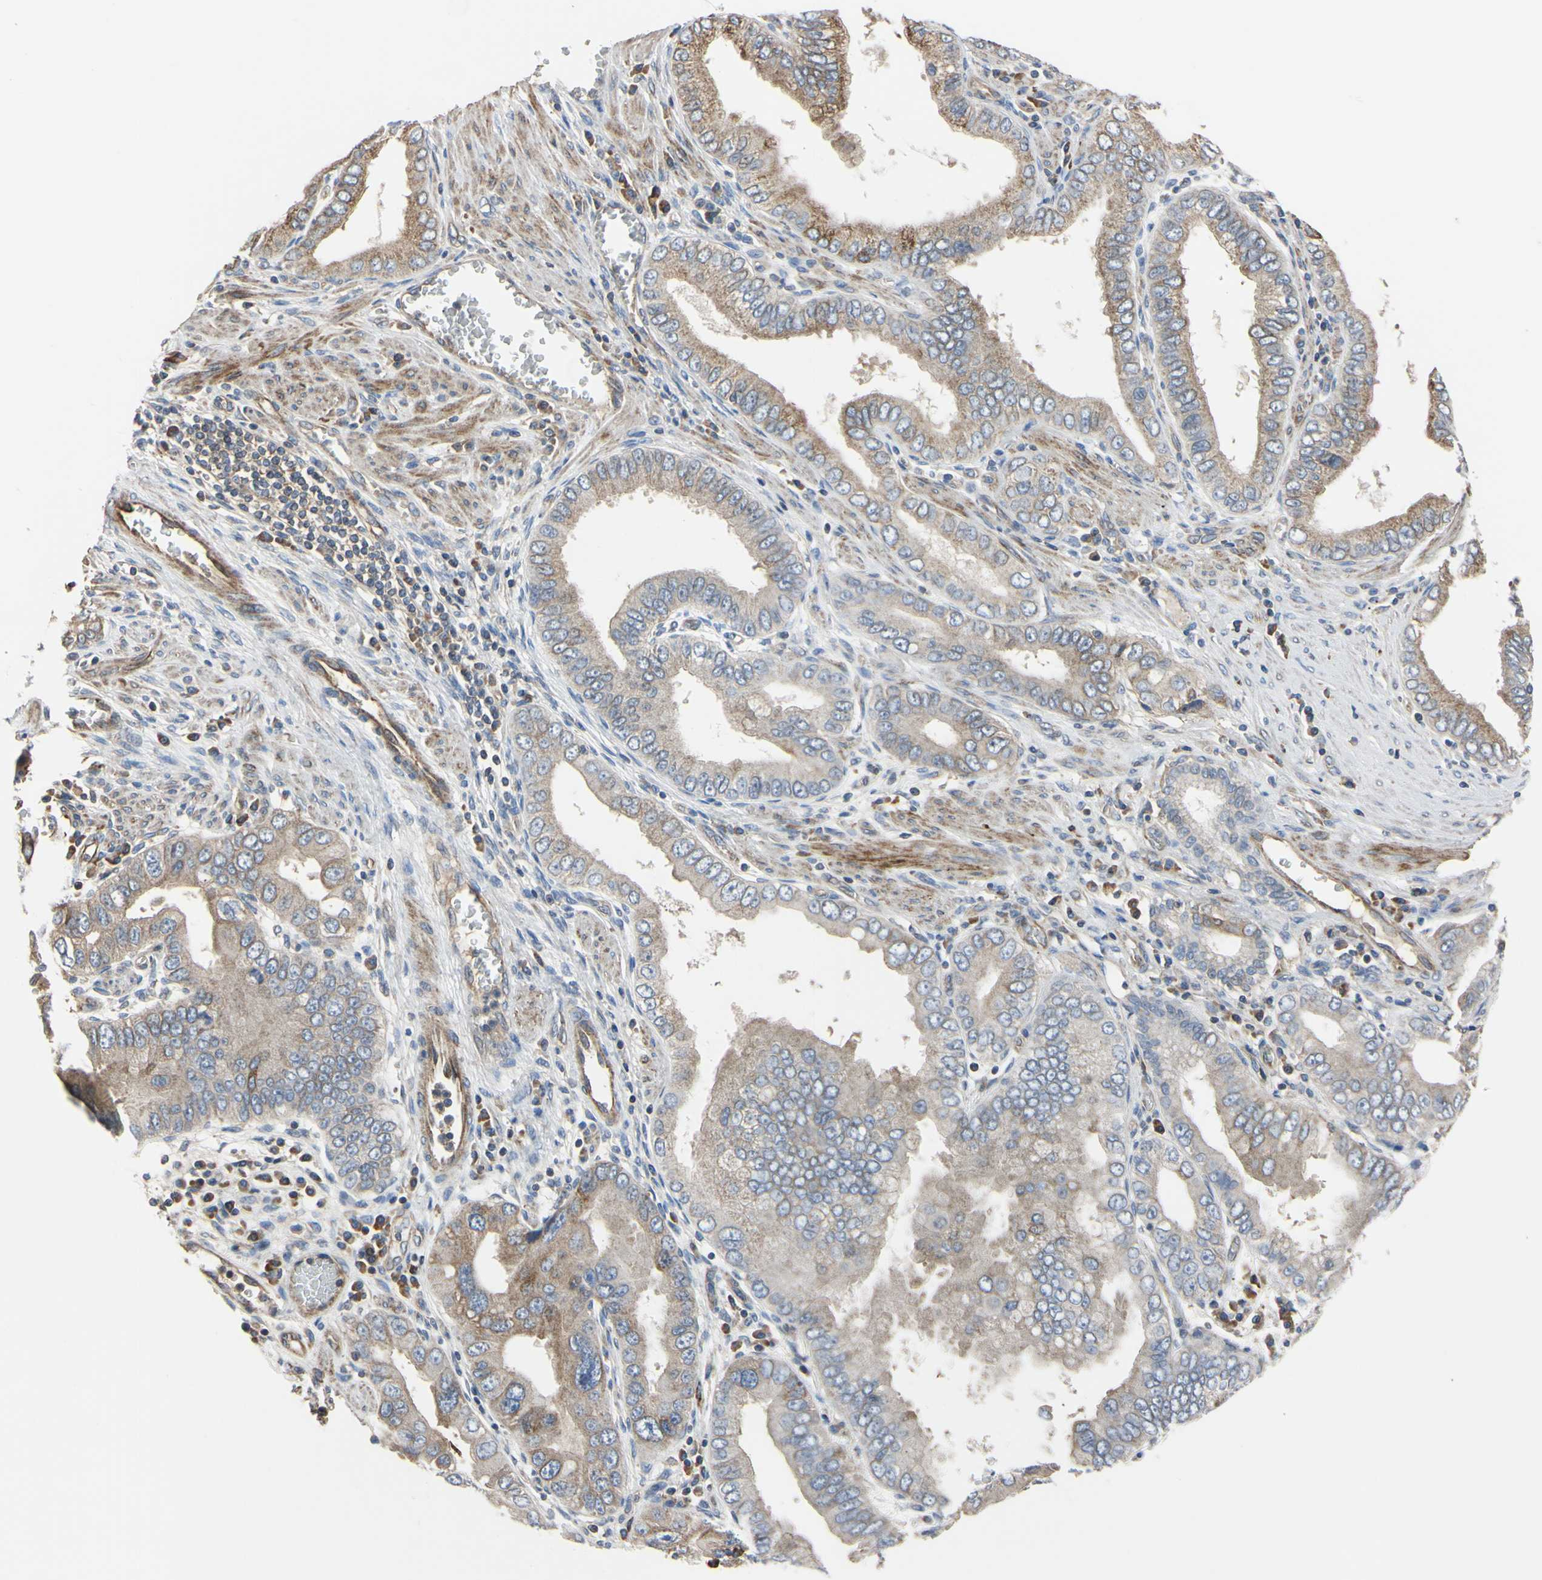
{"staining": {"intensity": "moderate", "quantity": ">75%", "location": "cytoplasmic/membranous"}, "tissue": "pancreatic cancer", "cell_type": "Tumor cells", "image_type": "cancer", "snomed": [{"axis": "morphology", "description": "Normal tissue, NOS"}, {"axis": "topography", "description": "Lymph node"}], "caption": "Protein analysis of pancreatic cancer tissue shows moderate cytoplasmic/membranous staining in about >75% of tumor cells. (DAB = brown stain, brightfield microscopy at high magnification).", "gene": "BECN1", "patient": {"sex": "male", "age": 50}}